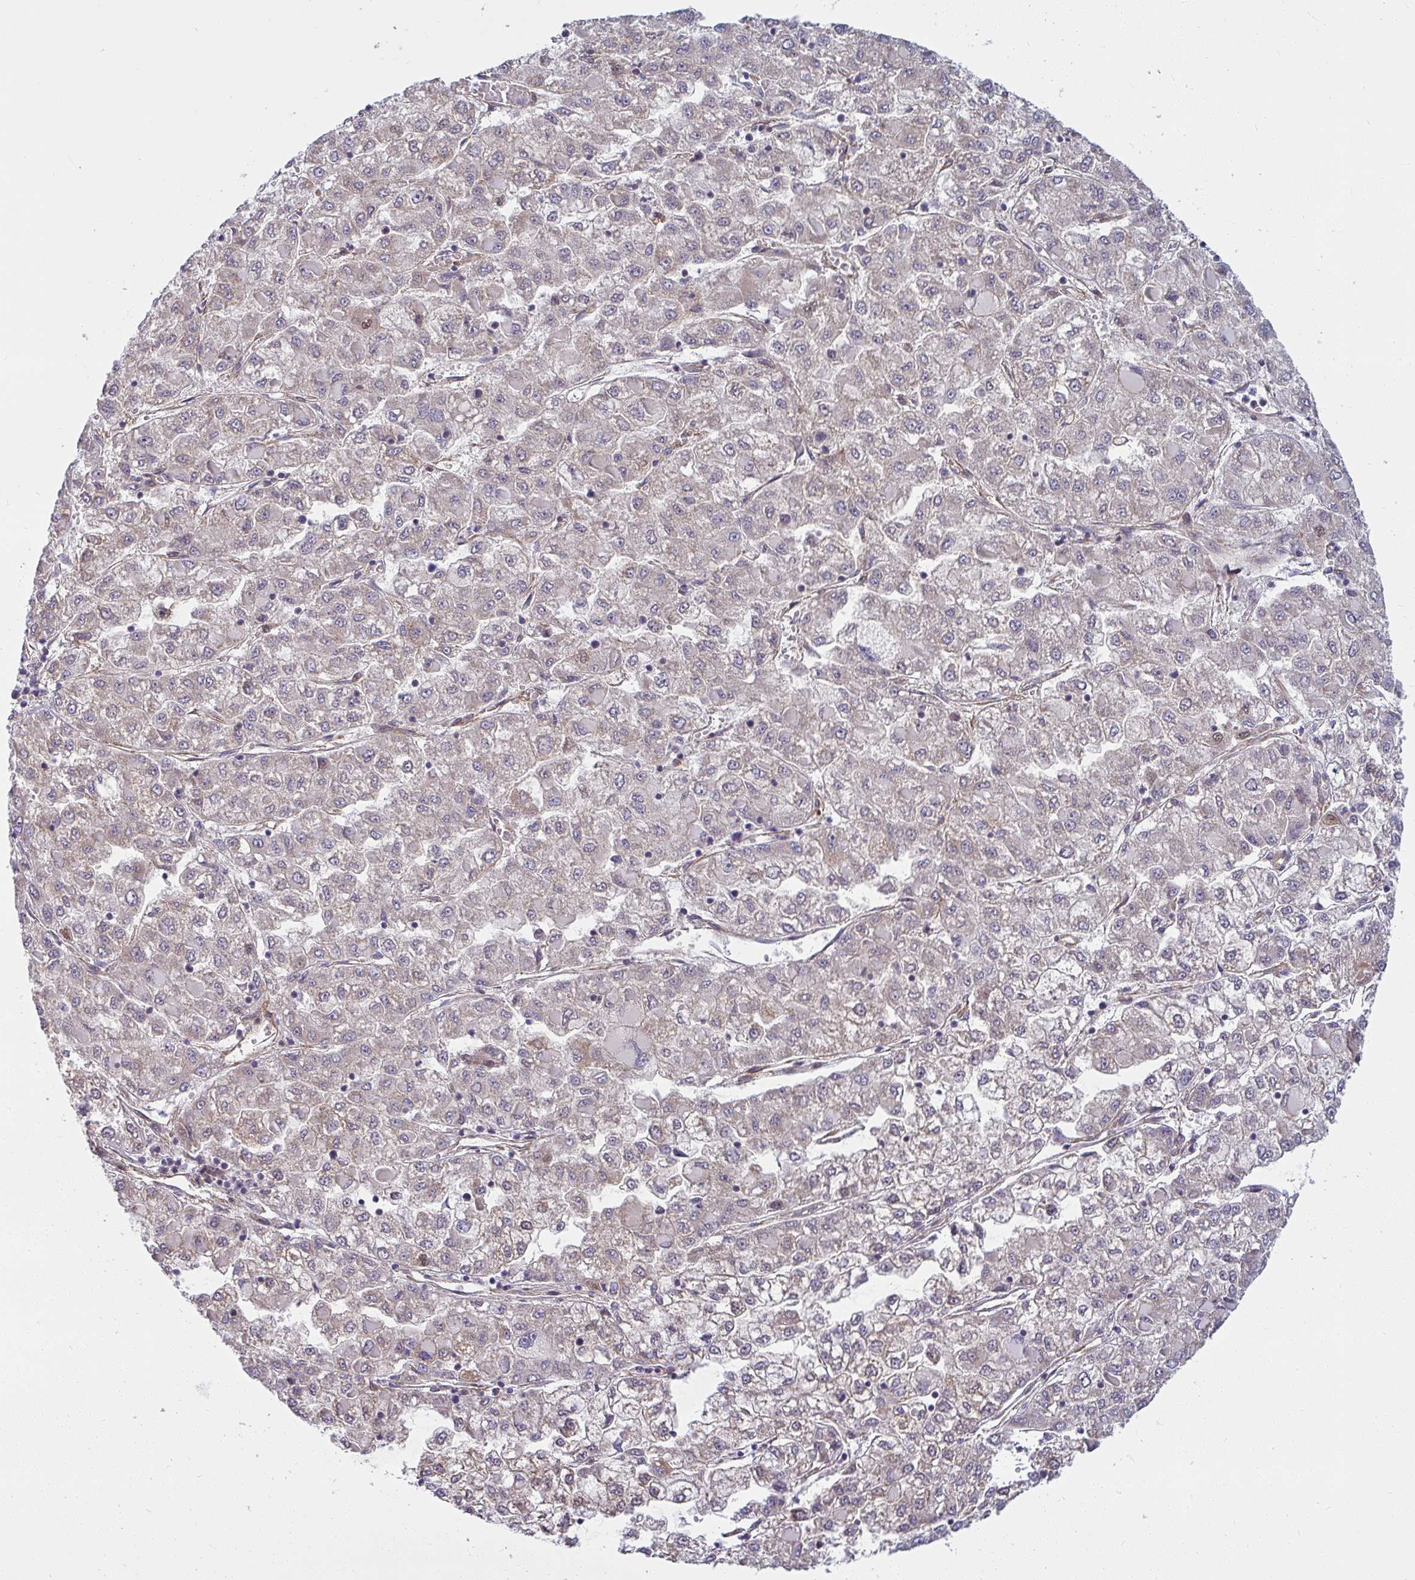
{"staining": {"intensity": "negative", "quantity": "none", "location": "none"}, "tissue": "liver cancer", "cell_type": "Tumor cells", "image_type": "cancer", "snomed": [{"axis": "morphology", "description": "Carcinoma, Hepatocellular, NOS"}, {"axis": "topography", "description": "Liver"}], "caption": "Immunohistochemical staining of liver hepatocellular carcinoma exhibits no significant expression in tumor cells.", "gene": "IFIT3", "patient": {"sex": "male", "age": 40}}